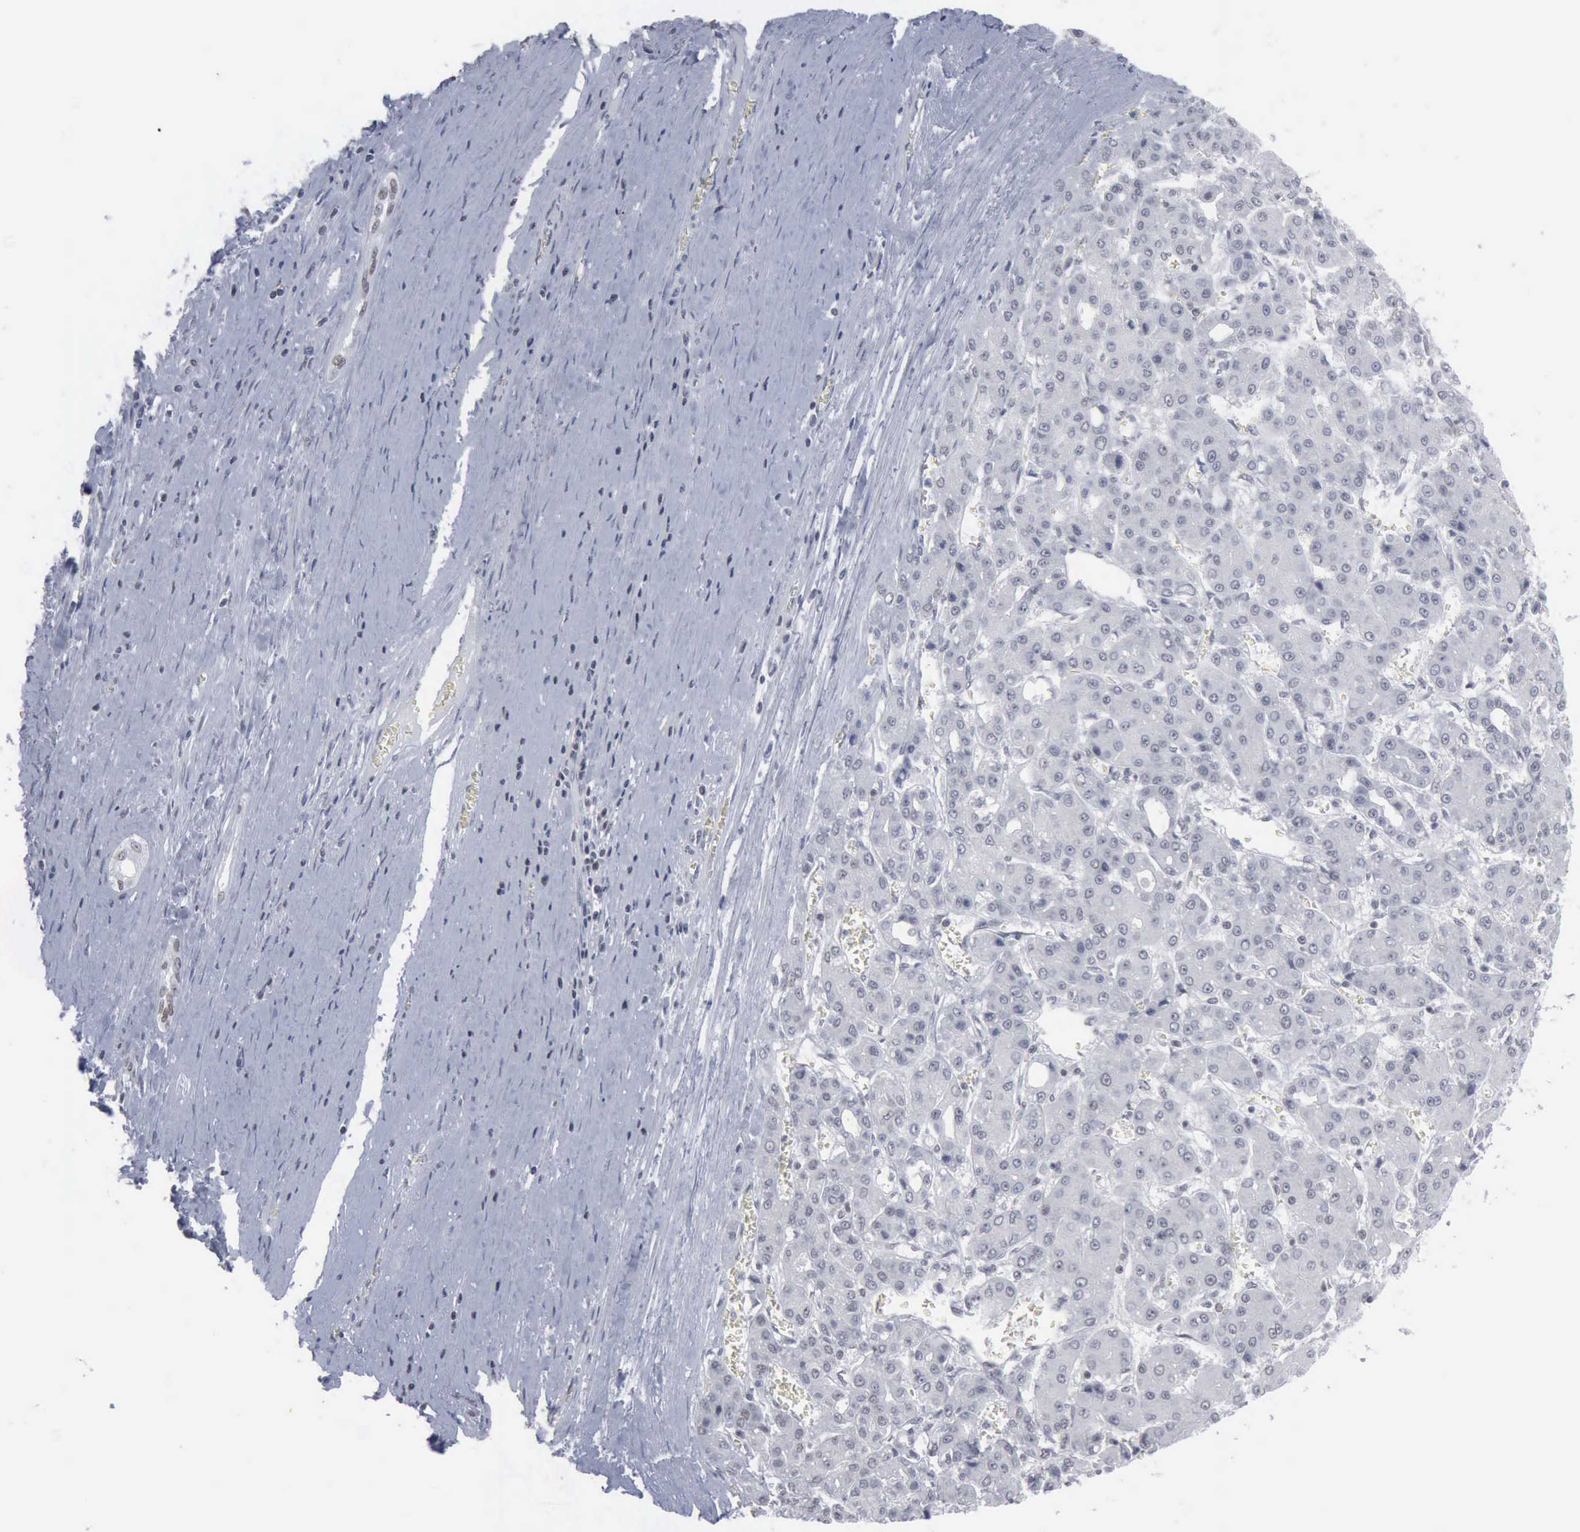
{"staining": {"intensity": "negative", "quantity": "none", "location": "none"}, "tissue": "liver cancer", "cell_type": "Tumor cells", "image_type": "cancer", "snomed": [{"axis": "morphology", "description": "Carcinoma, Hepatocellular, NOS"}, {"axis": "topography", "description": "Liver"}], "caption": "Tumor cells are negative for protein expression in human liver hepatocellular carcinoma.", "gene": "XPA", "patient": {"sex": "male", "age": 69}}